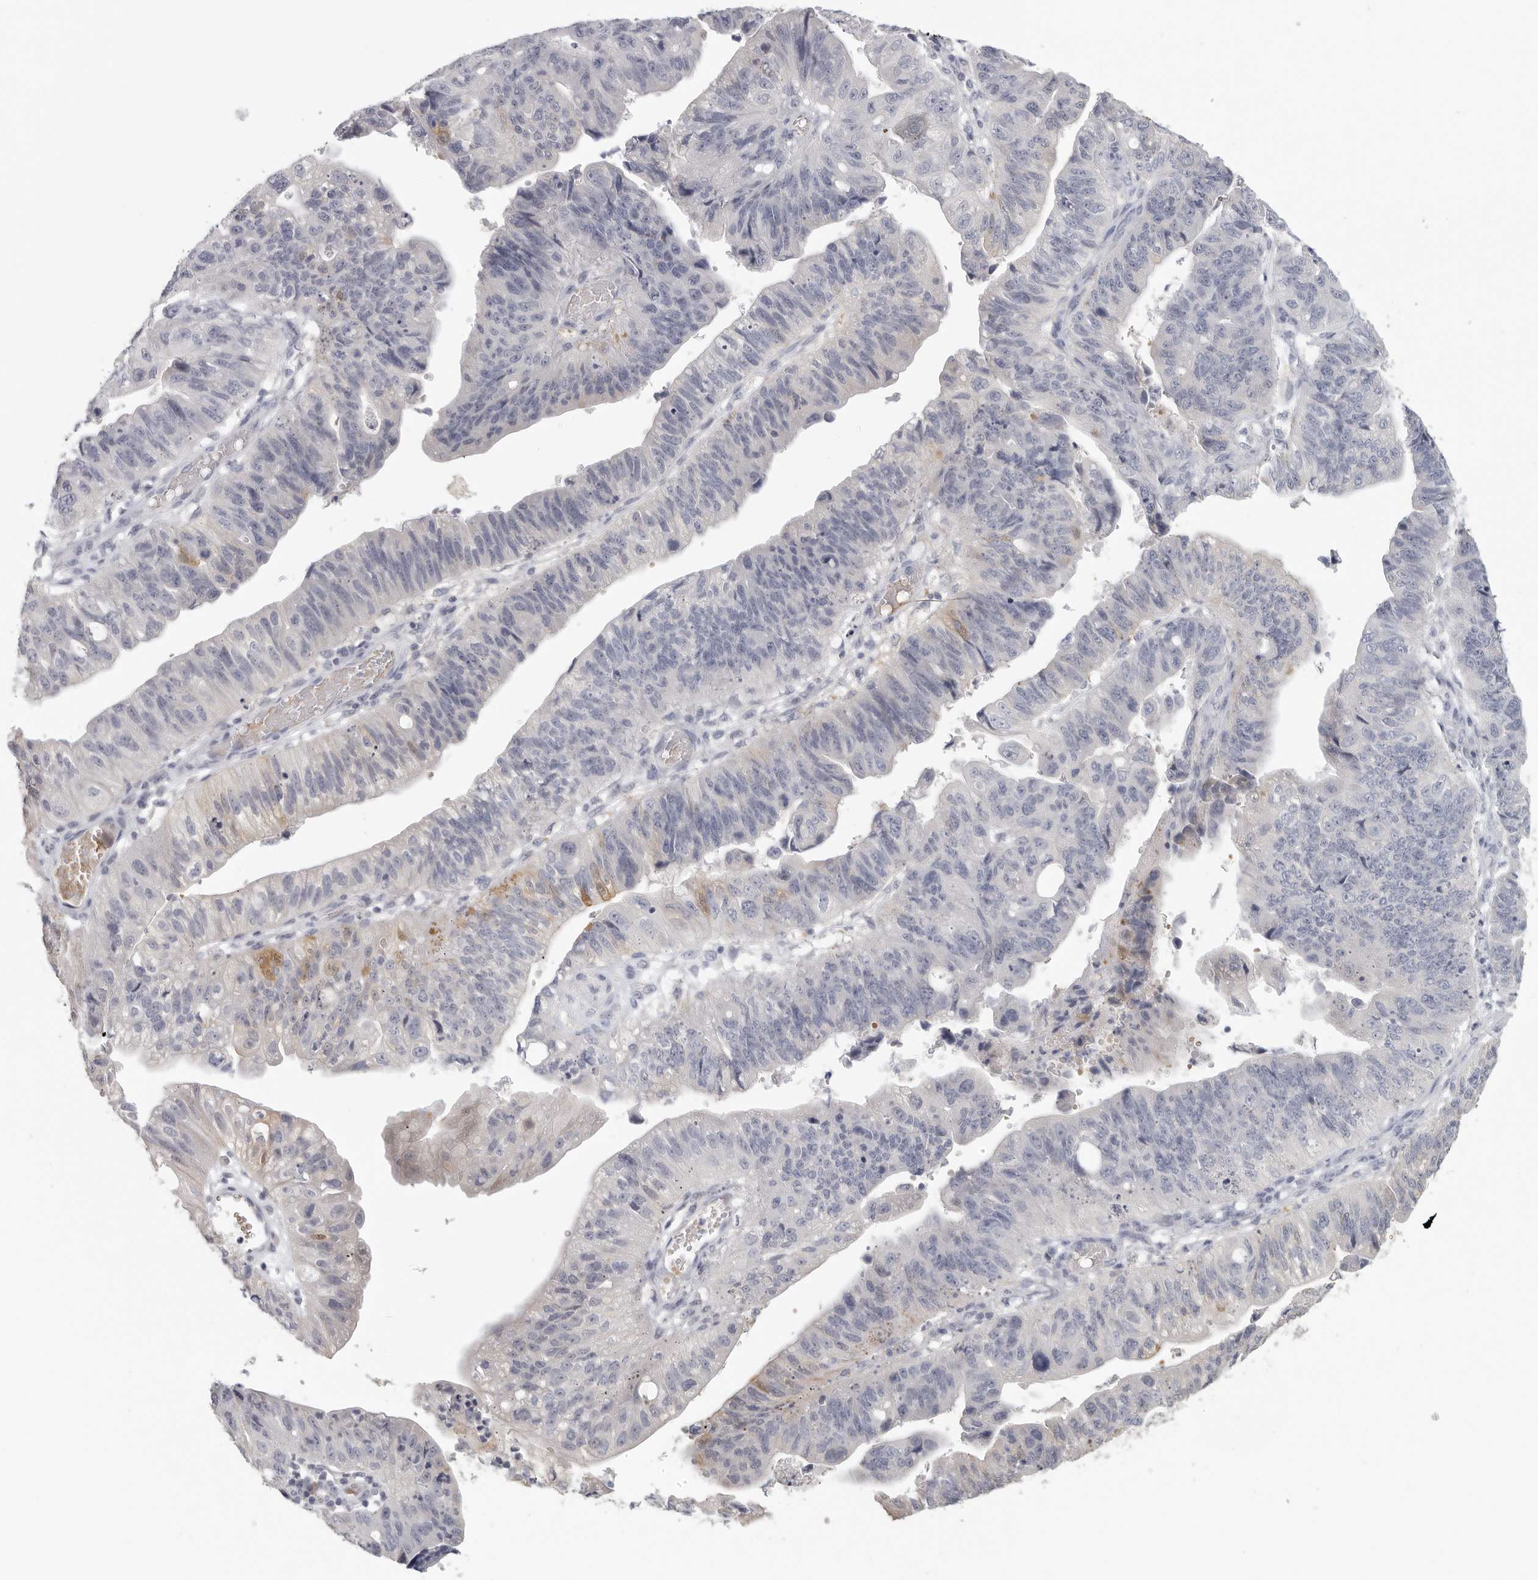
{"staining": {"intensity": "weak", "quantity": "<25%", "location": "cytoplasmic/membranous"}, "tissue": "stomach cancer", "cell_type": "Tumor cells", "image_type": "cancer", "snomed": [{"axis": "morphology", "description": "Adenocarcinoma, NOS"}, {"axis": "topography", "description": "Stomach"}], "caption": "Immunohistochemistry (IHC) histopathology image of neoplastic tissue: human stomach adenocarcinoma stained with DAB (3,3'-diaminobenzidine) demonstrates no significant protein positivity in tumor cells.", "gene": "DNAJC11", "patient": {"sex": "male", "age": 59}}